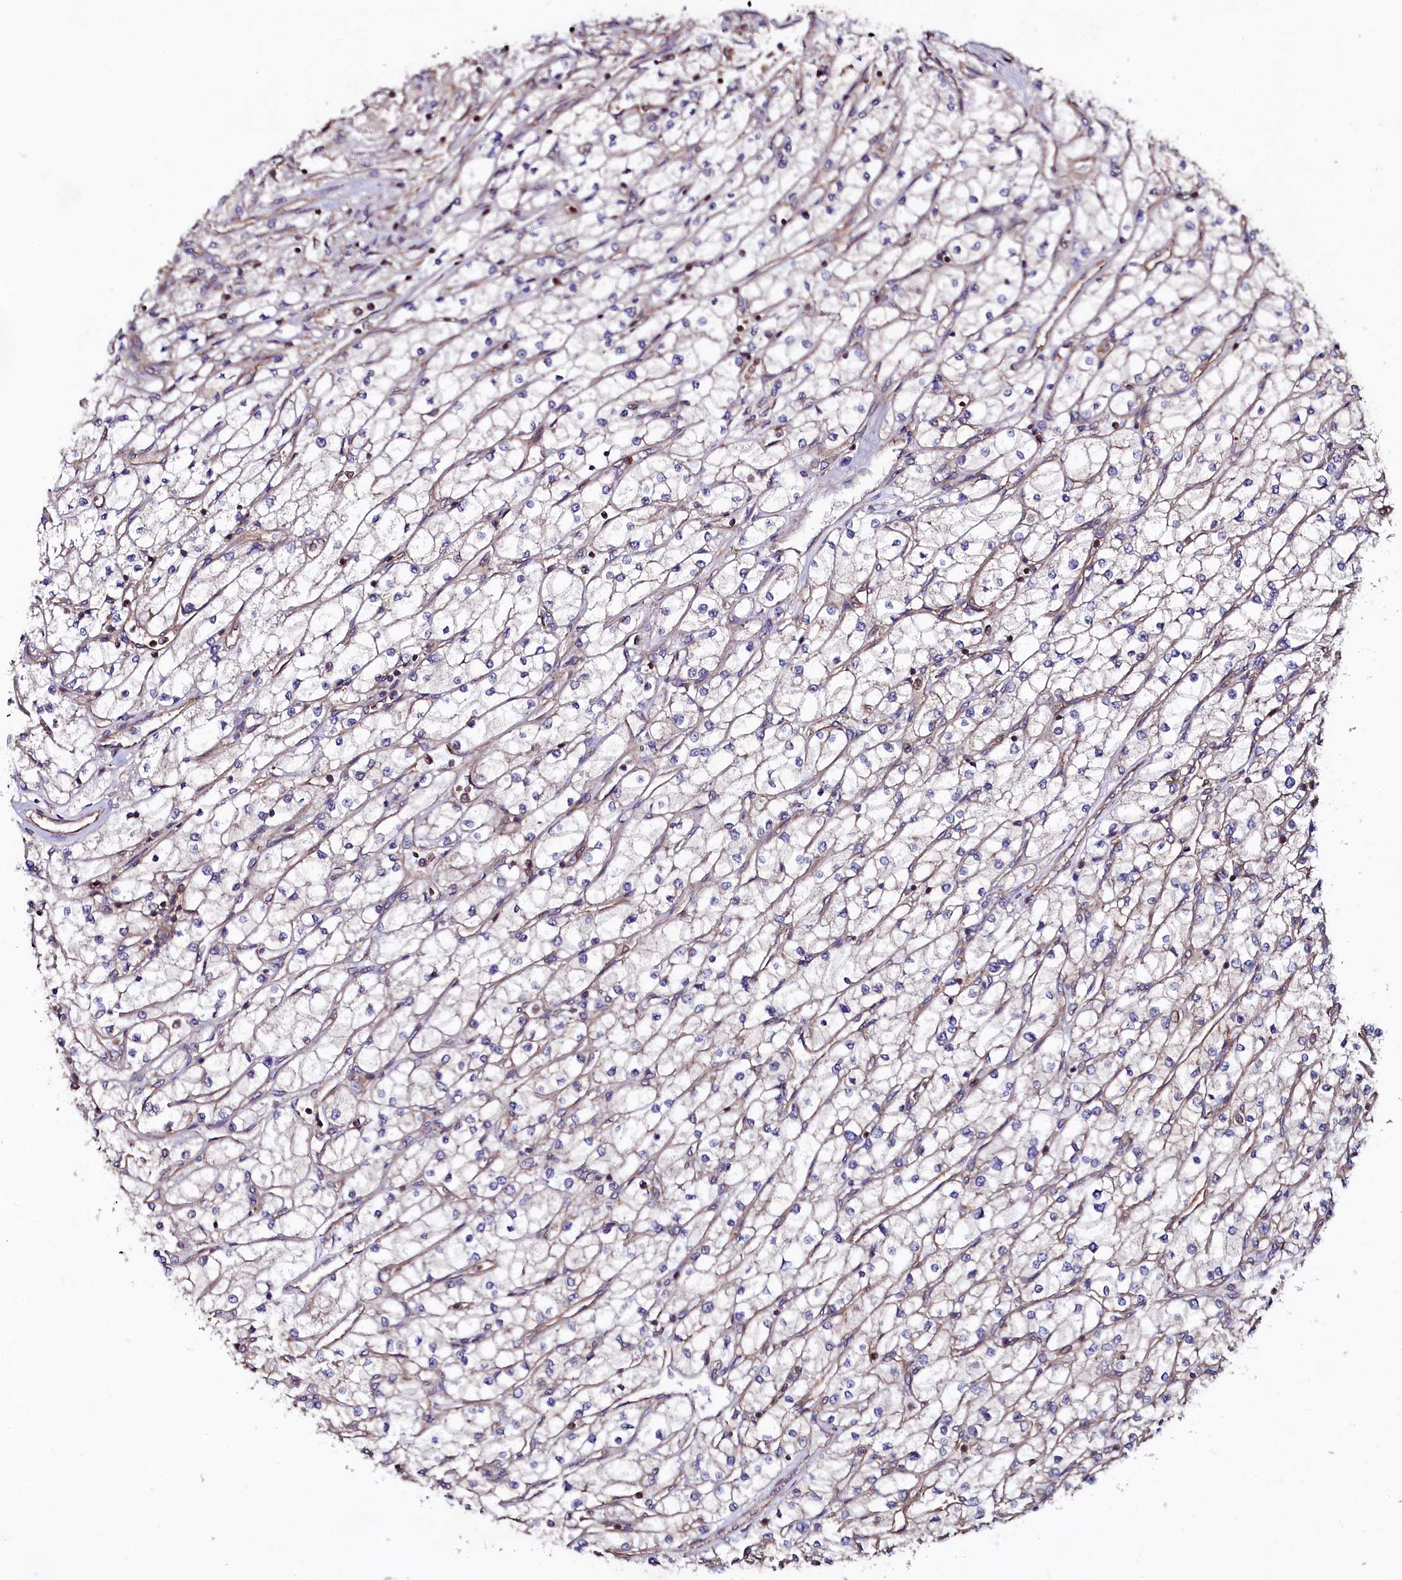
{"staining": {"intensity": "negative", "quantity": "none", "location": "none"}, "tissue": "renal cancer", "cell_type": "Tumor cells", "image_type": "cancer", "snomed": [{"axis": "morphology", "description": "Adenocarcinoma, NOS"}, {"axis": "topography", "description": "Kidney"}], "caption": "Renal adenocarcinoma was stained to show a protein in brown. There is no significant expression in tumor cells. (Brightfield microscopy of DAB IHC at high magnification).", "gene": "USPL1", "patient": {"sex": "male", "age": 80}}